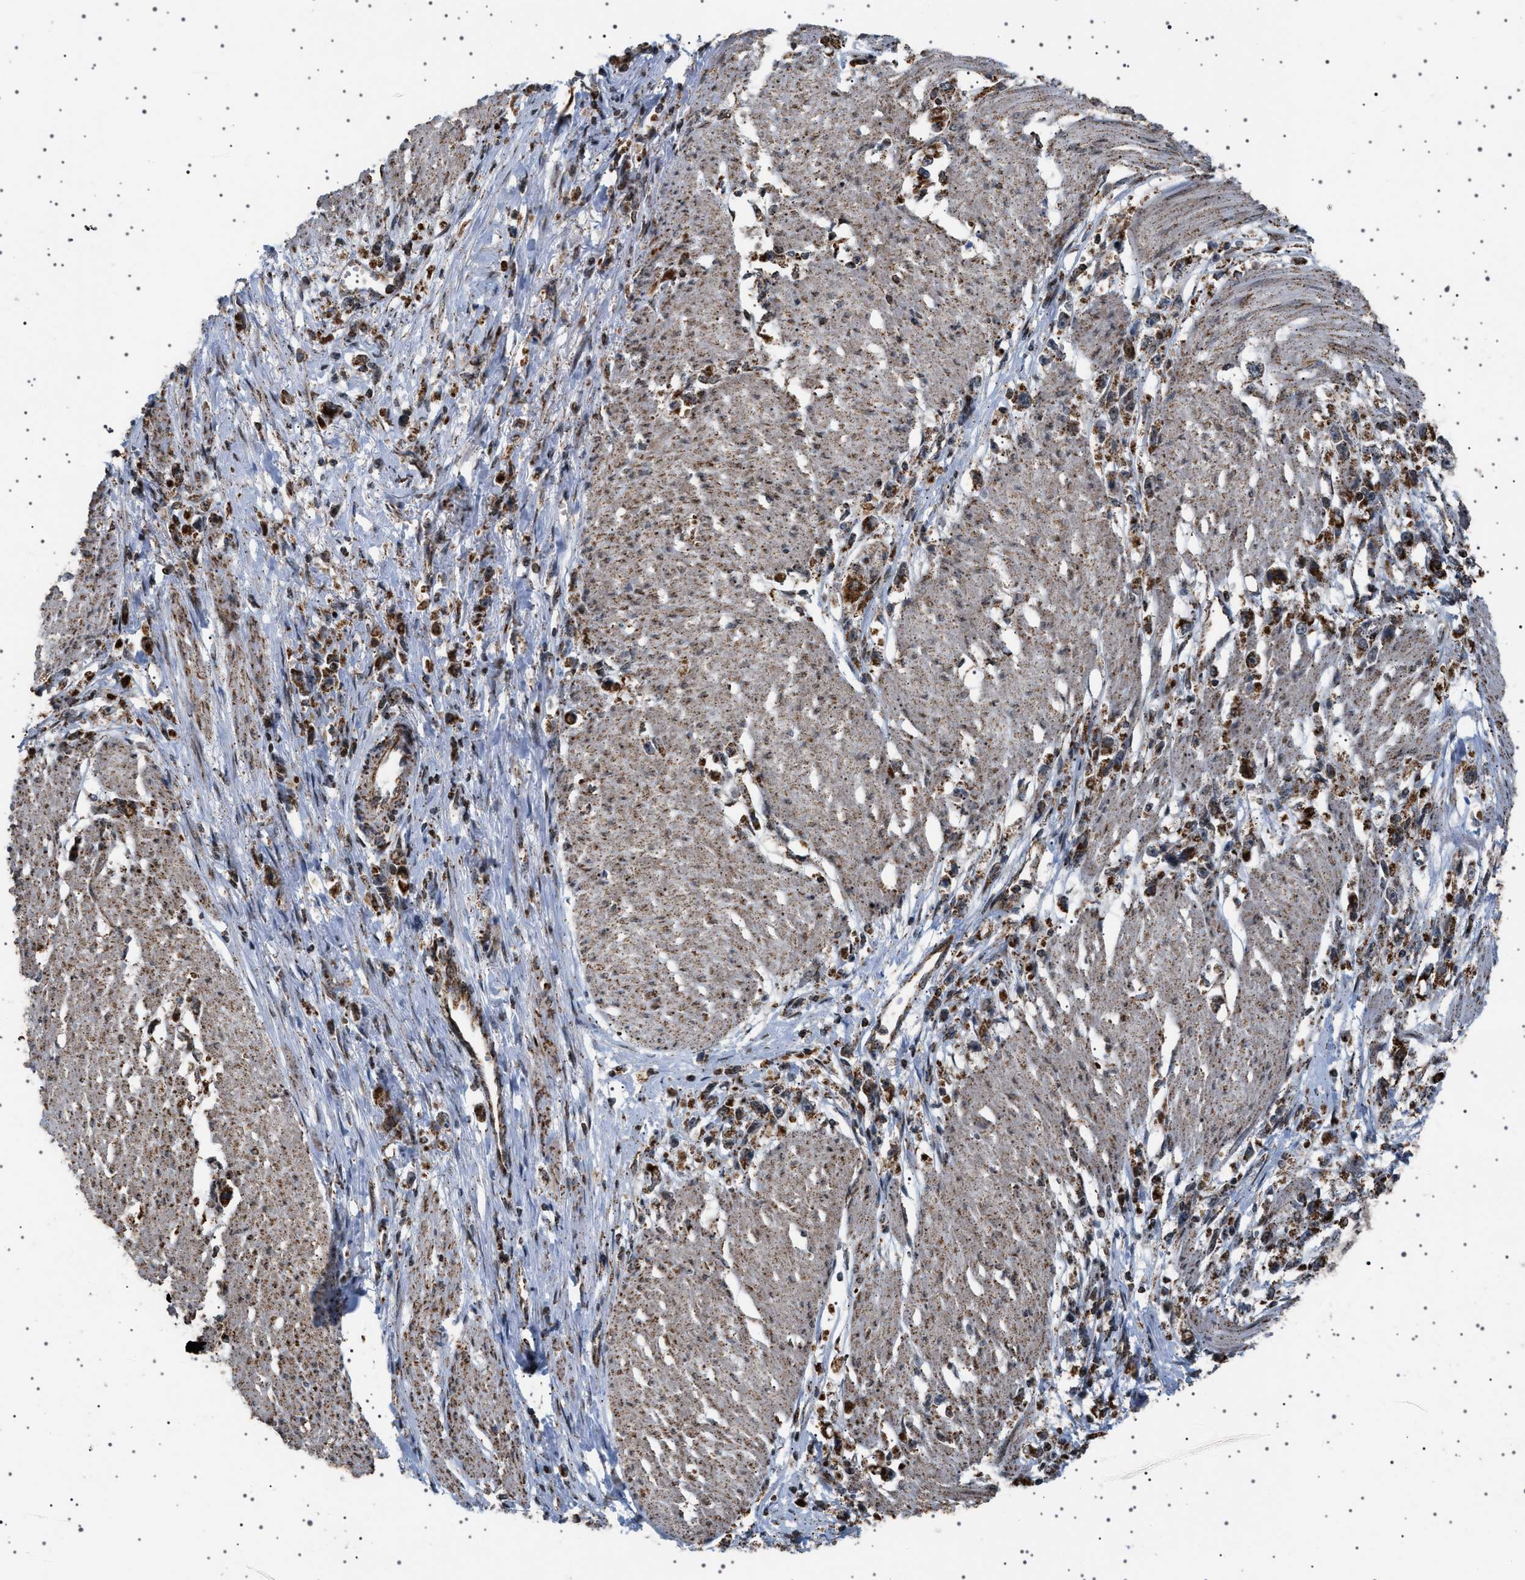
{"staining": {"intensity": "strong", "quantity": ">75%", "location": "cytoplasmic/membranous"}, "tissue": "stomach cancer", "cell_type": "Tumor cells", "image_type": "cancer", "snomed": [{"axis": "morphology", "description": "Adenocarcinoma, NOS"}, {"axis": "topography", "description": "Stomach"}], "caption": "This is an image of IHC staining of adenocarcinoma (stomach), which shows strong positivity in the cytoplasmic/membranous of tumor cells.", "gene": "MELK", "patient": {"sex": "female", "age": 59}}